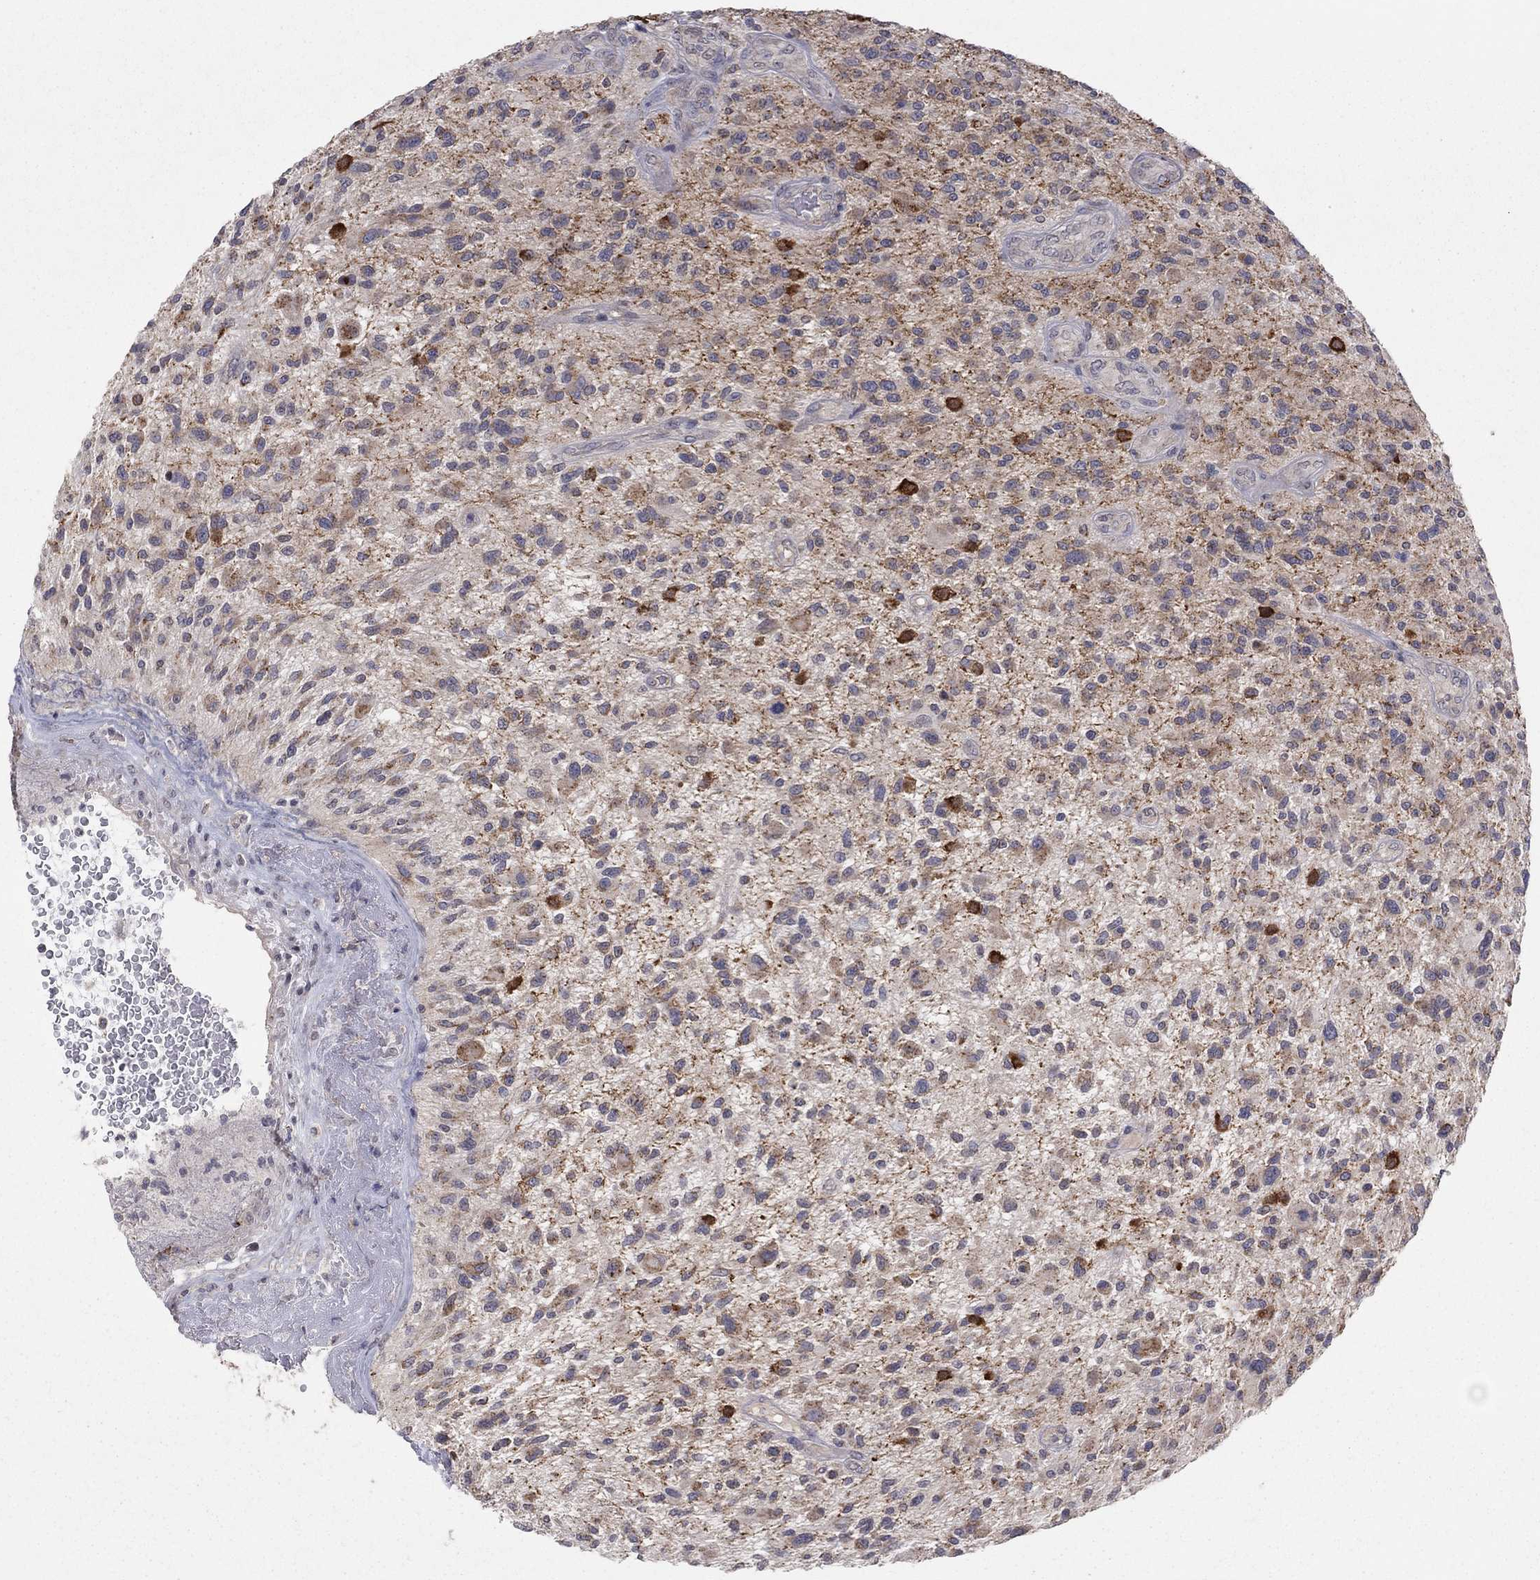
{"staining": {"intensity": "moderate", "quantity": "25%-75%", "location": "cytoplasmic/membranous"}, "tissue": "glioma", "cell_type": "Tumor cells", "image_type": "cancer", "snomed": [{"axis": "morphology", "description": "Glioma, malignant, High grade"}, {"axis": "topography", "description": "Brain"}], "caption": "Immunohistochemical staining of glioma exhibits medium levels of moderate cytoplasmic/membranous protein positivity in about 25%-75% of tumor cells.", "gene": "CRACDL", "patient": {"sex": "male", "age": 47}}